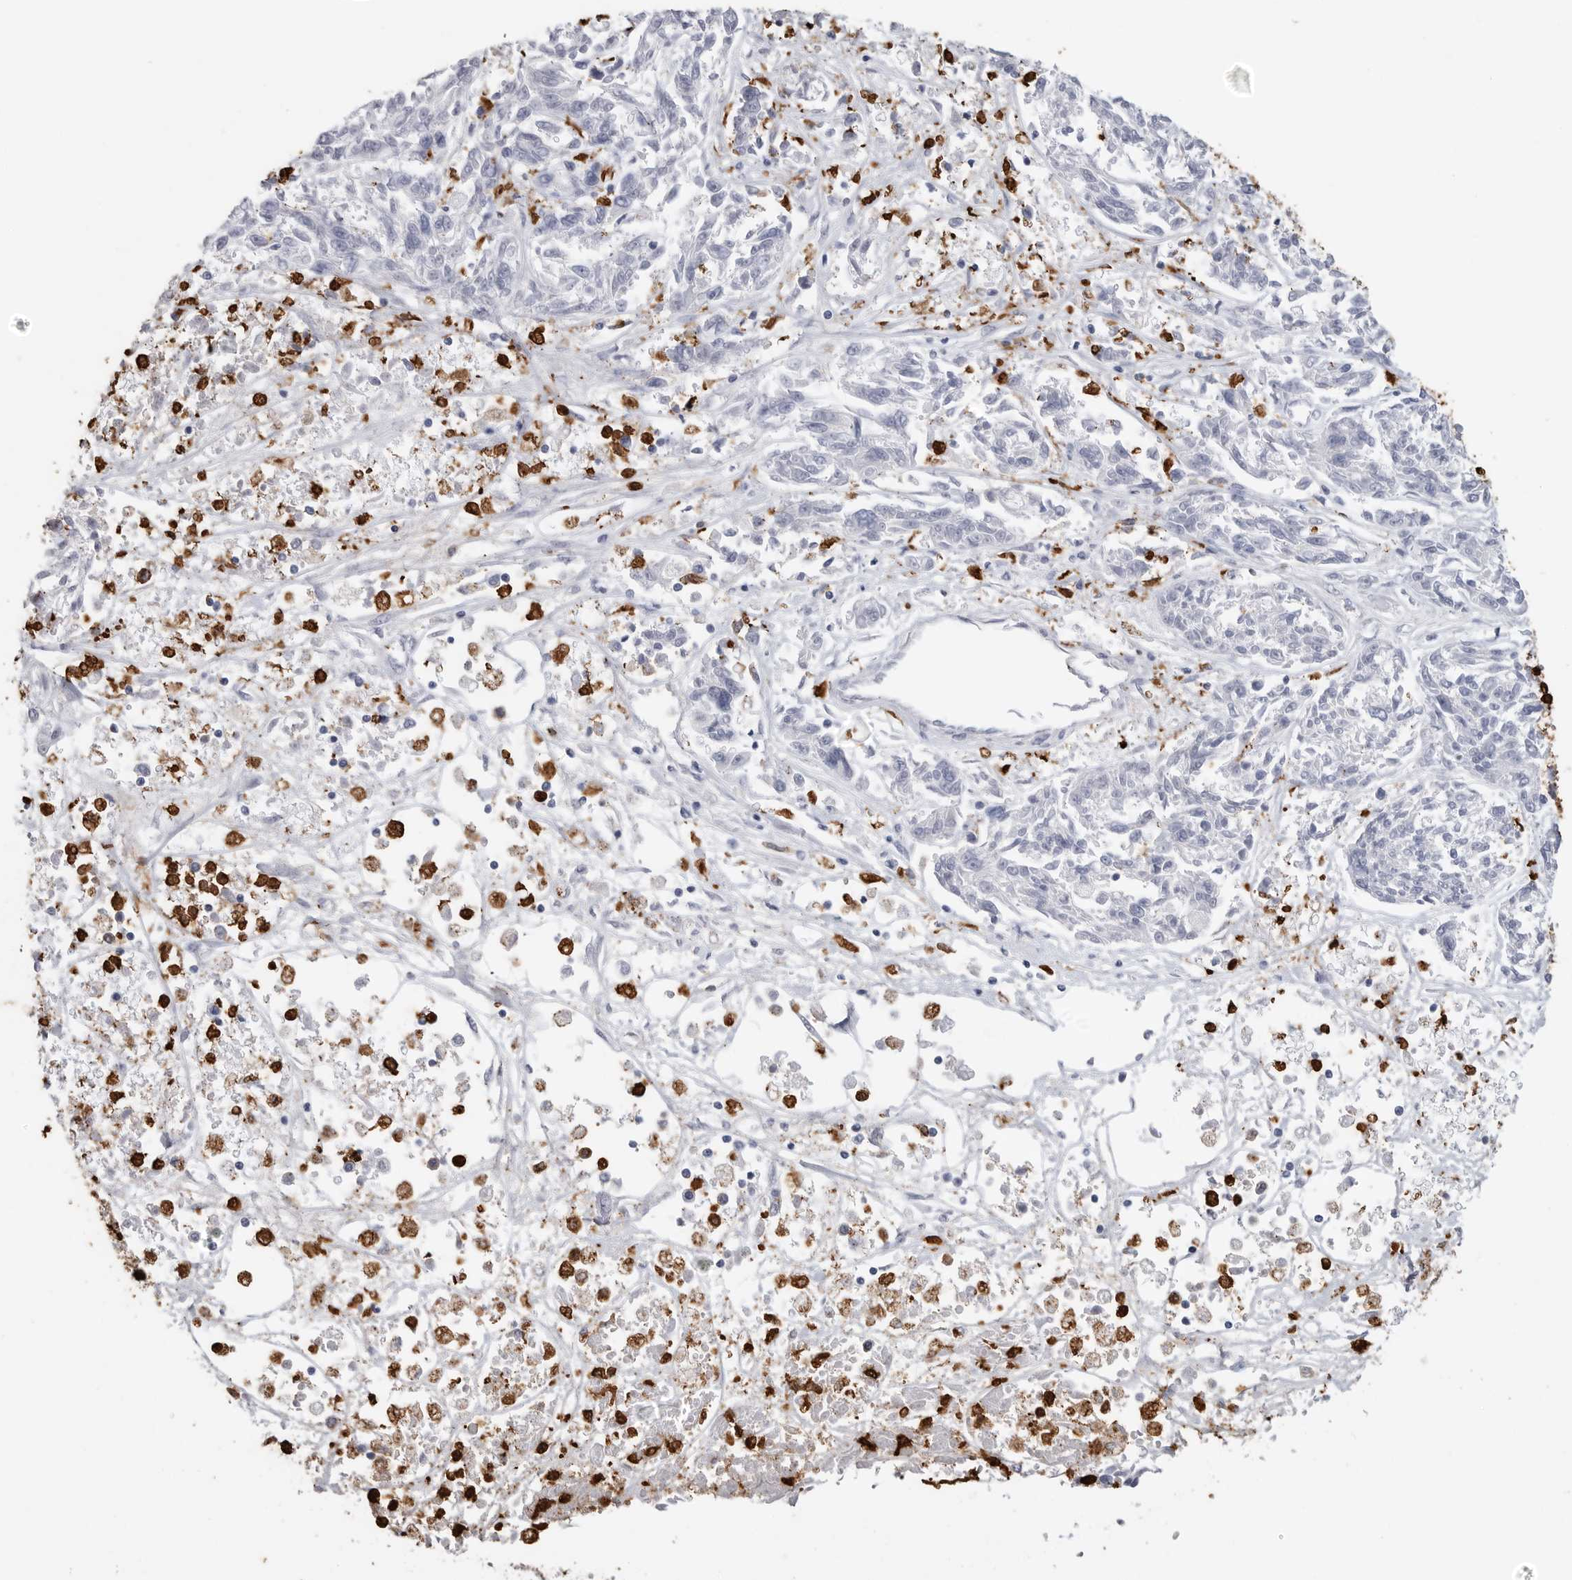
{"staining": {"intensity": "negative", "quantity": "none", "location": "none"}, "tissue": "melanoma", "cell_type": "Tumor cells", "image_type": "cancer", "snomed": [{"axis": "morphology", "description": "Malignant melanoma, NOS"}, {"axis": "topography", "description": "Skin"}], "caption": "DAB (3,3'-diaminobenzidine) immunohistochemical staining of melanoma reveals no significant positivity in tumor cells.", "gene": "CYB561D1", "patient": {"sex": "male", "age": 53}}